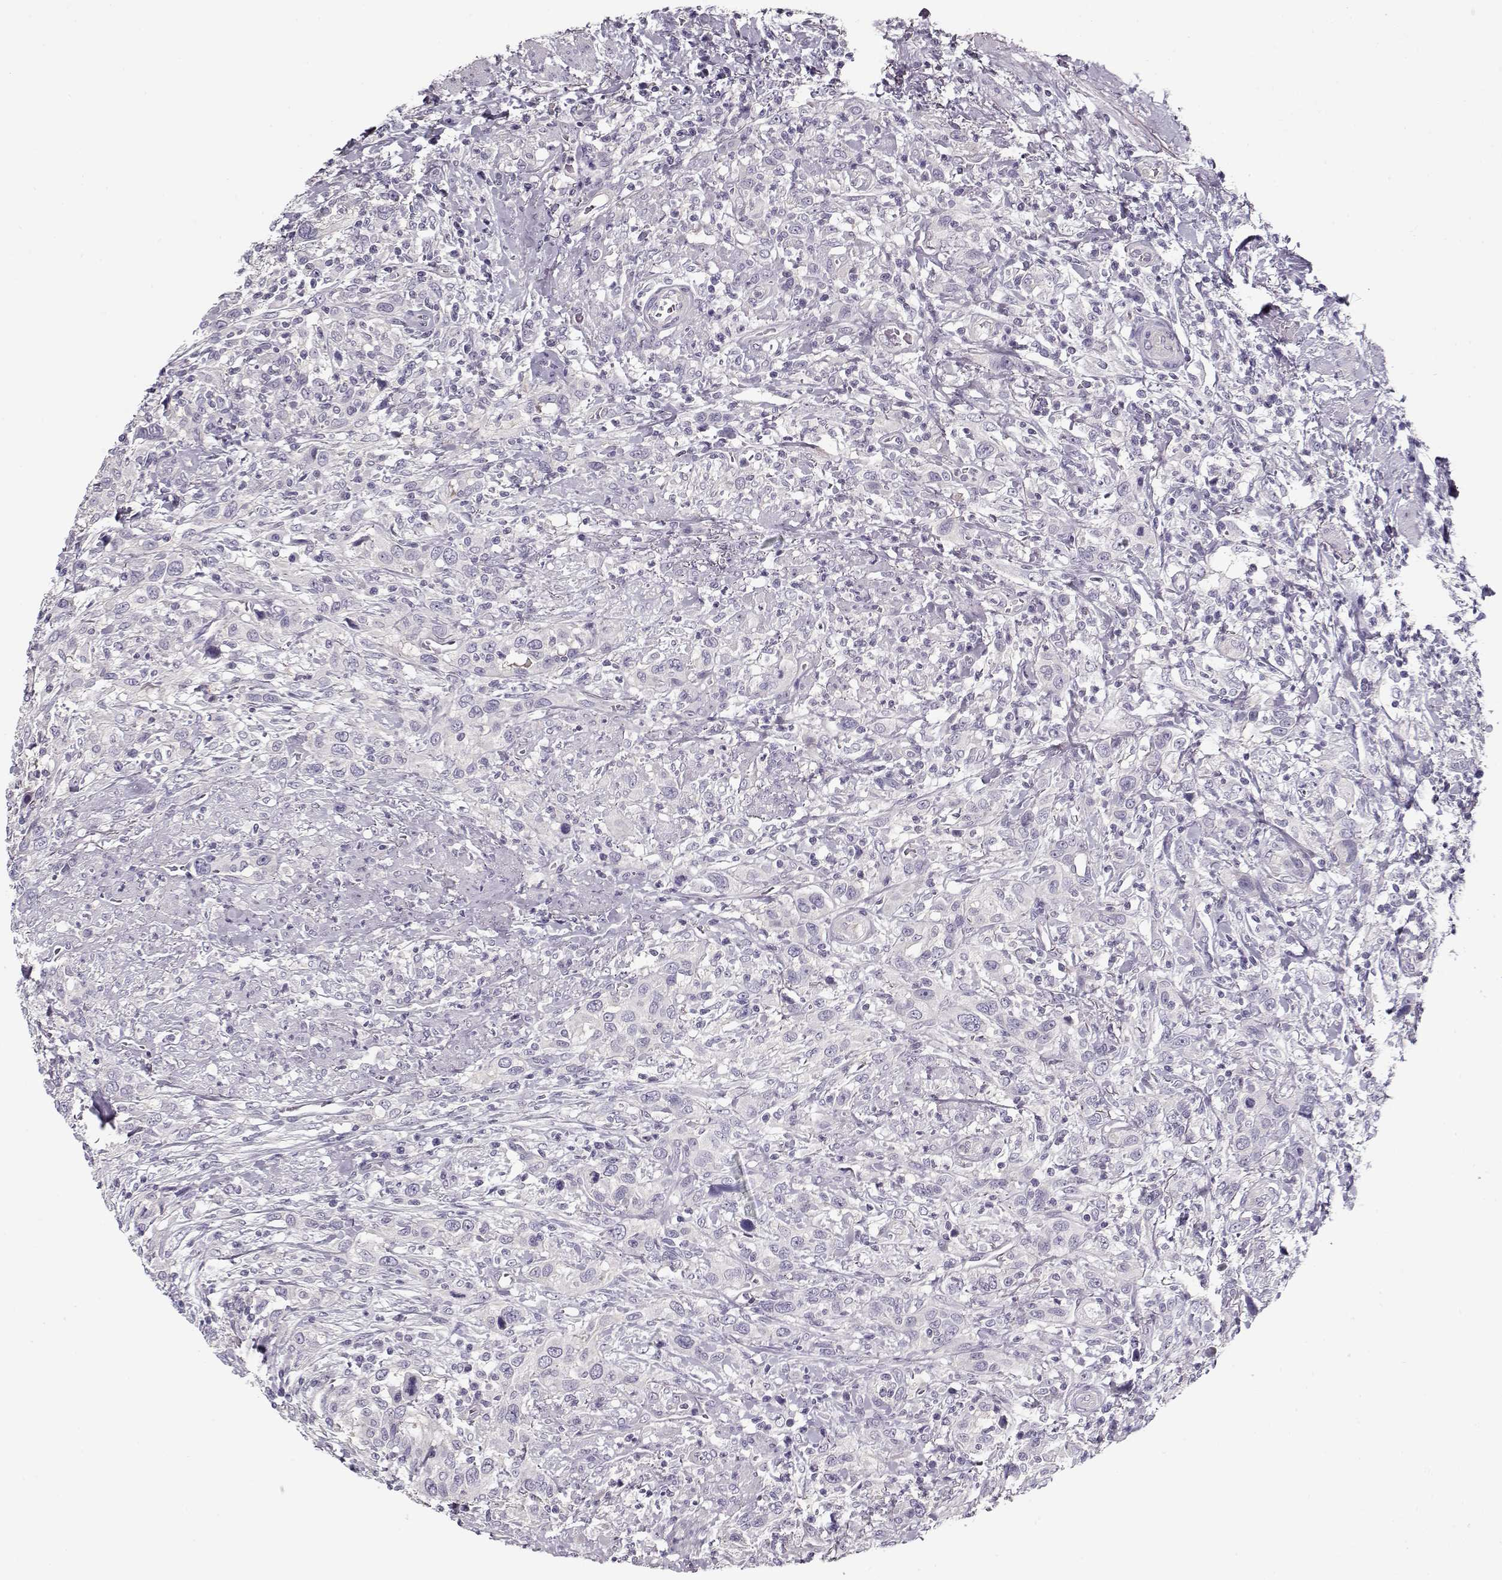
{"staining": {"intensity": "negative", "quantity": "none", "location": "none"}, "tissue": "urothelial cancer", "cell_type": "Tumor cells", "image_type": "cancer", "snomed": [{"axis": "morphology", "description": "Urothelial carcinoma, NOS"}, {"axis": "morphology", "description": "Urothelial carcinoma, High grade"}, {"axis": "topography", "description": "Urinary bladder"}], "caption": "There is no significant positivity in tumor cells of urothelial cancer.", "gene": "CCDC136", "patient": {"sex": "female", "age": 64}}